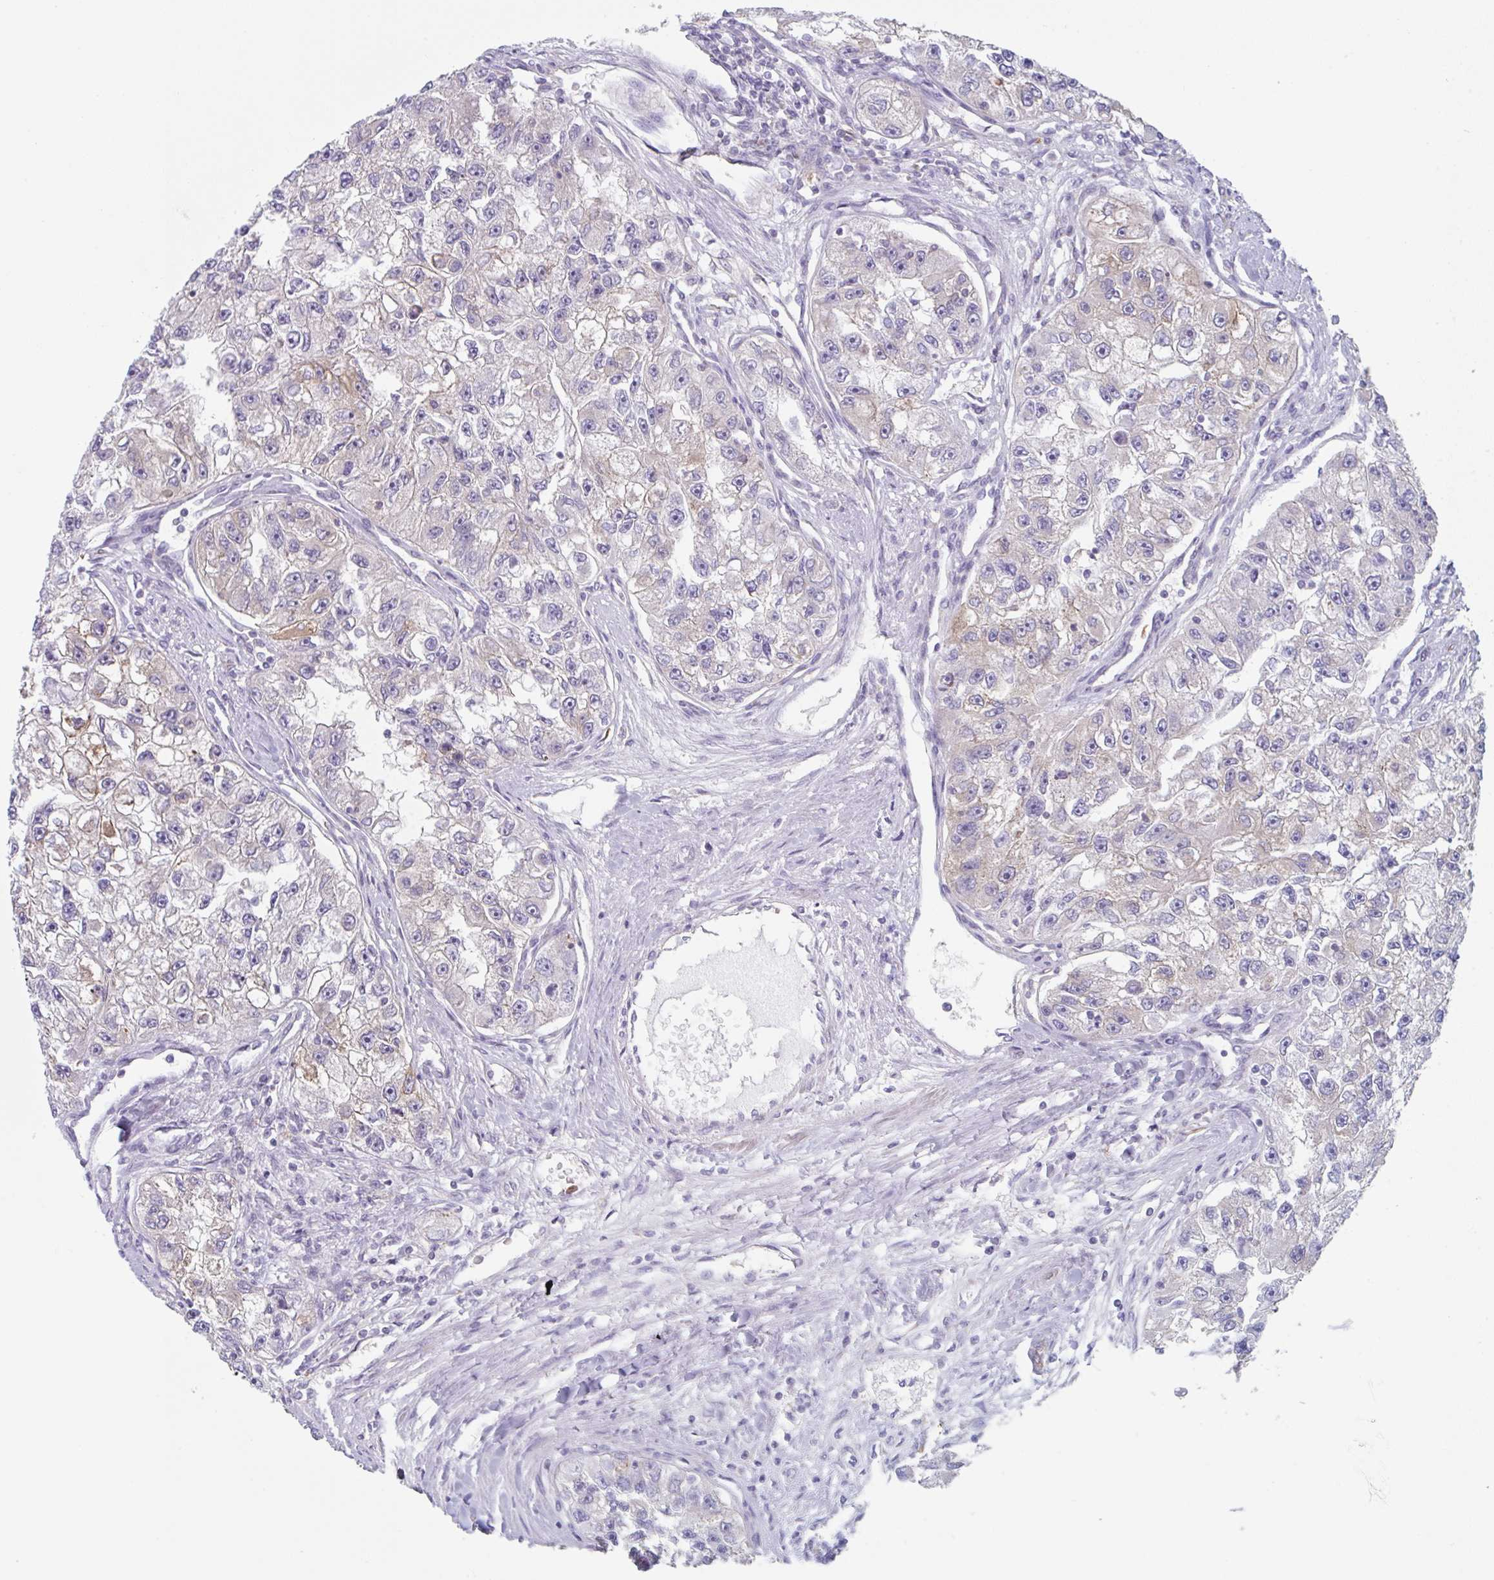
{"staining": {"intensity": "weak", "quantity": "<25%", "location": "cytoplasmic/membranous"}, "tissue": "renal cancer", "cell_type": "Tumor cells", "image_type": "cancer", "snomed": [{"axis": "morphology", "description": "Adenocarcinoma, NOS"}, {"axis": "topography", "description": "Kidney"}], "caption": "DAB immunohistochemical staining of renal cancer reveals no significant positivity in tumor cells. (DAB immunohistochemistry (IHC) with hematoxylin counter stain).", "gene": "AMPD2", "patient": {"sex": "male", "age": 63}}